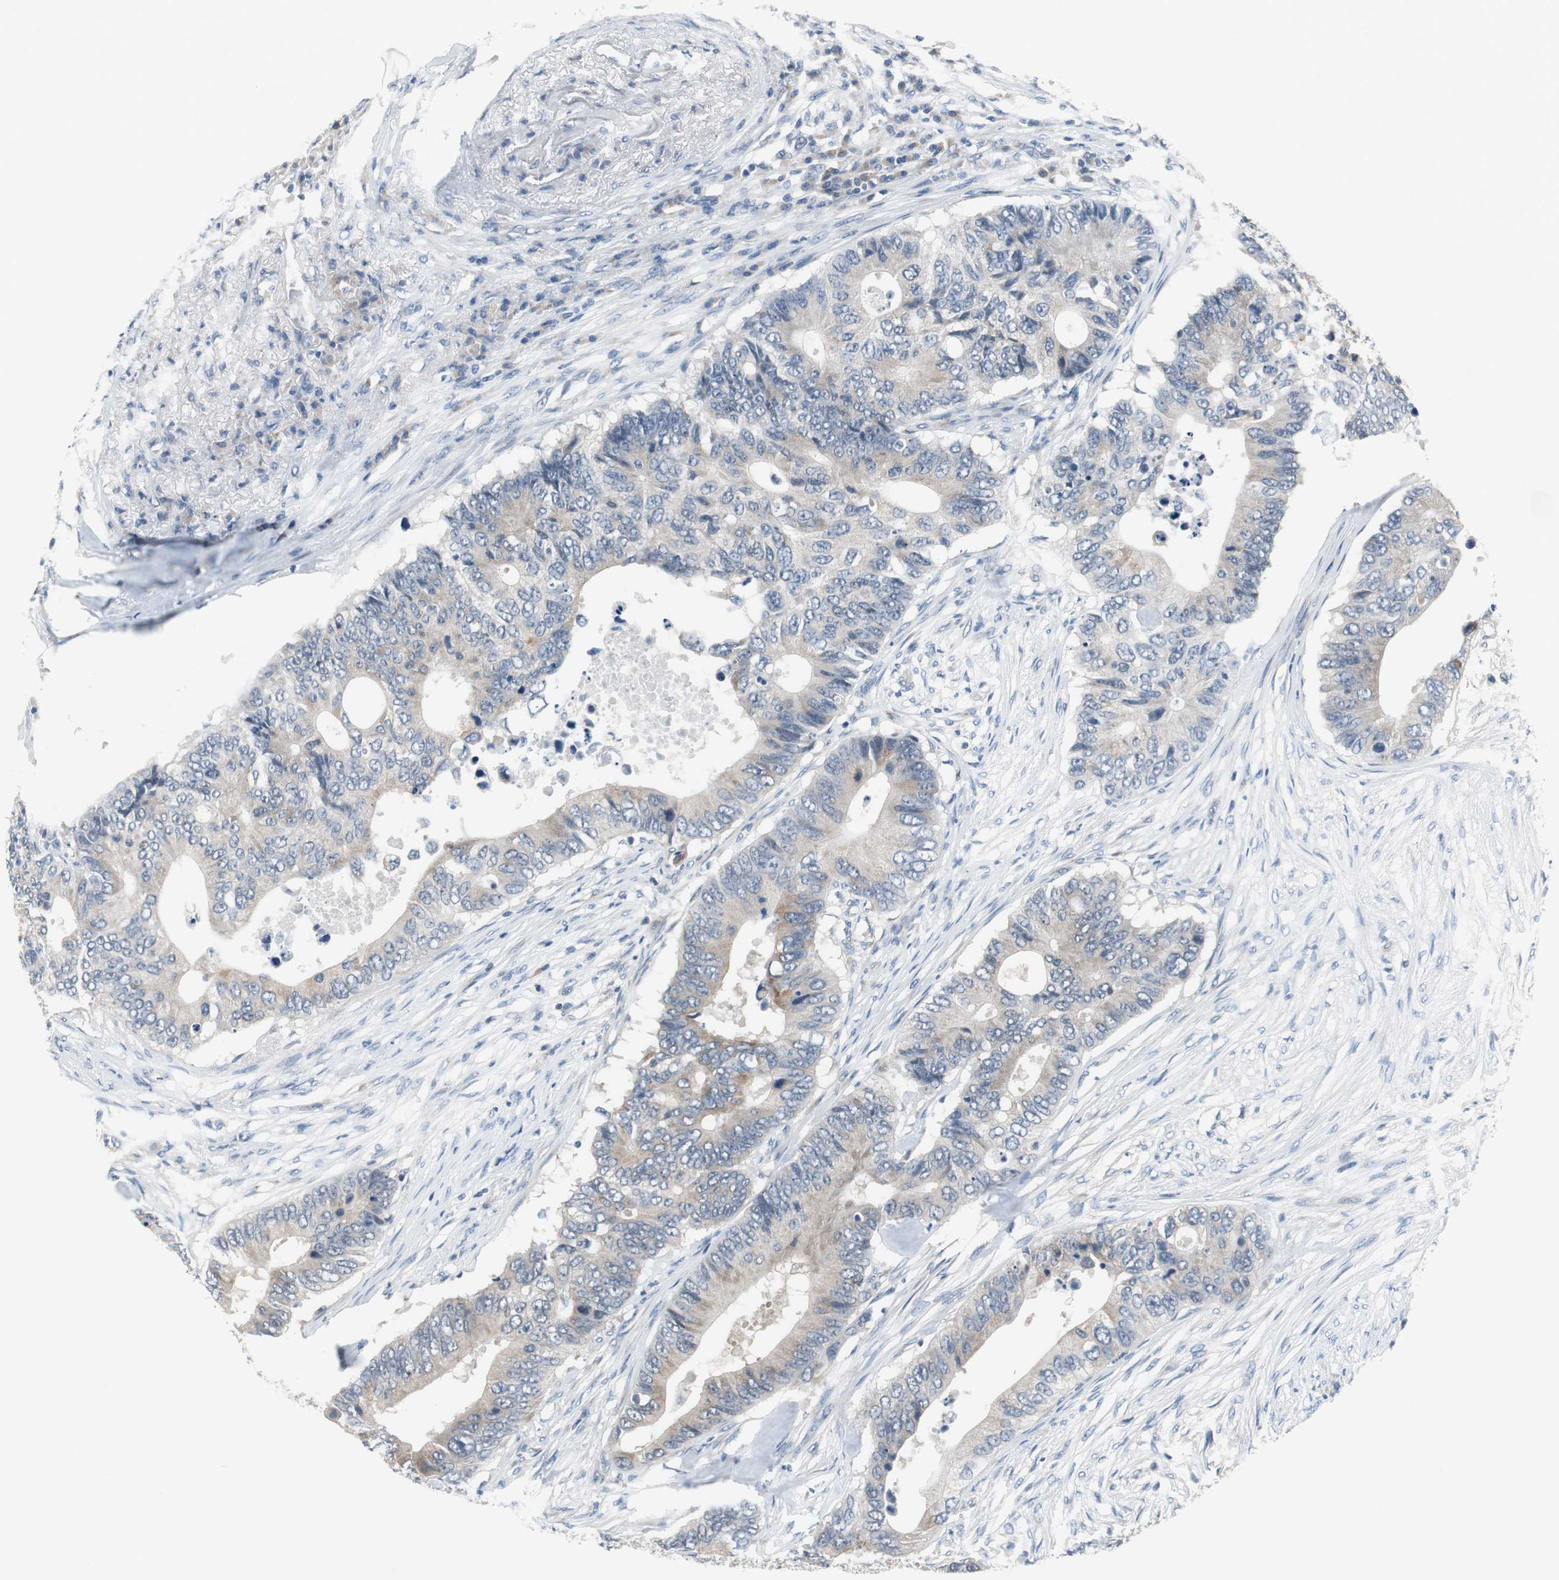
{"staining": {"intensity": "weak", "quantity": ">75%", "location": "cytoplasmic/membranous"}, "tissue": "colorectal cancer", "cell_type": "Tumor cells", "image_type": "cancer", "snomed": [{"axis": "morphology", "description": "Adenocarcinoma, NOS"}, {"axis": "topography", "description": "Colon"}], "caption": "Colorectal cancer (adenocarcinoma) stained for a protein (brown) reveals weak cytoplasmic/membranous positive staining in approximately >75% of tumor cells.", "gene": "PLAA", "patient": {"sex": "male", "age": 71}}